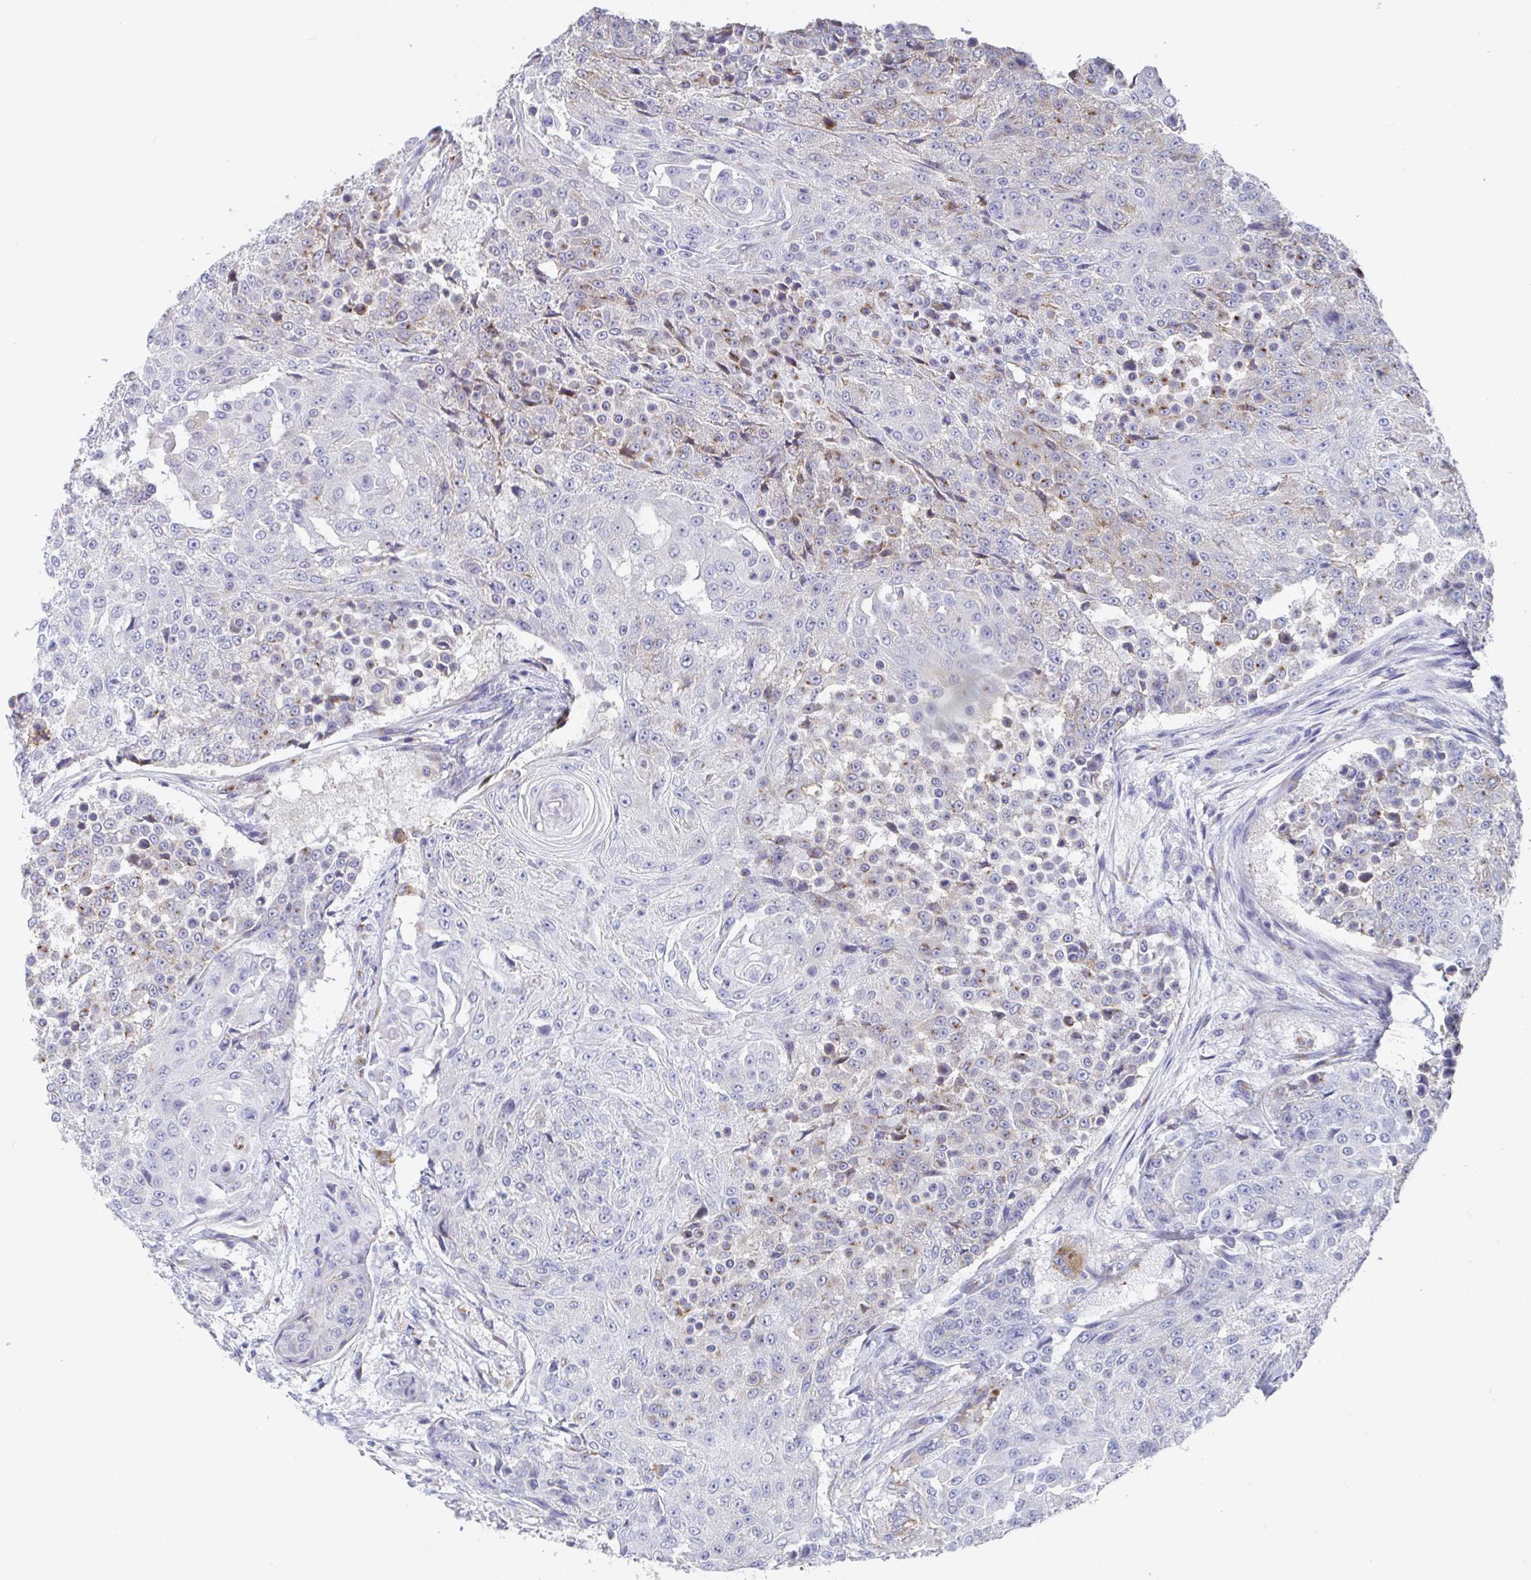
{"staining": {"intensity": "weak", "quantity": "<25%", "location": "cytoplasmic/membranous"}, "tissue": "urothelial cancer", "cell_type": "Tumor cells", "image_type": "cancer", "snomed": [{"axis": "morphology", "description": "Urothelial carcinoma, High grade"}, {"axis": "topography", "description": "Urinary bladder"}], "caption": "Immunohistochemistry image of neoplastic tissue: human urothelial carcinoma (high-grade) stained with DAB (3,3'-diaminobenzidine) demonstrates no significant protein positivity in tumor cells.", "gene": "TAS2R39", "patient": {"sex": "female", "age": 63}}